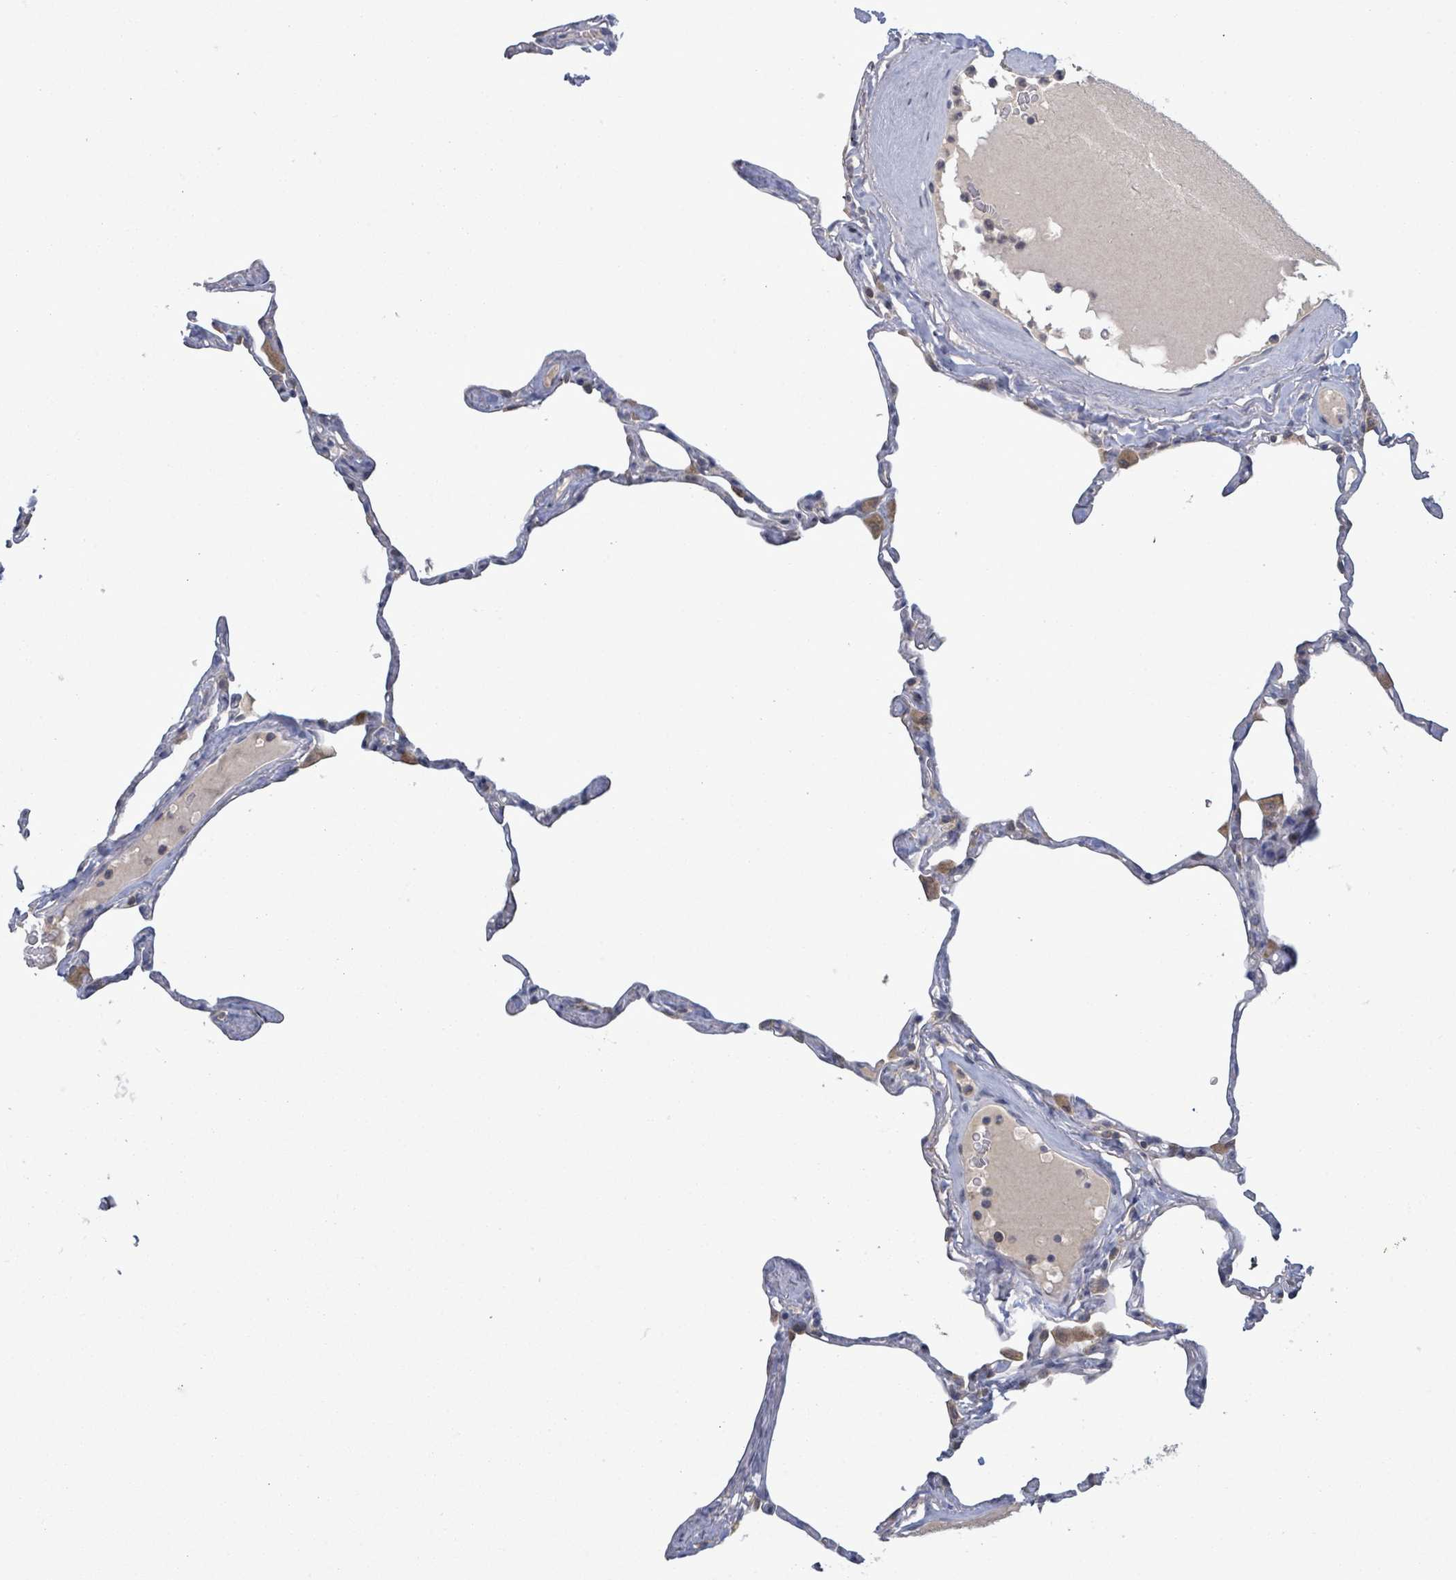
{"staining": {"intensity": "negative", "quantity": "none", "location": "none"}, "tissue": "lung", "cell_type": "Alveolar cells", "image_type": "normal", "snomed": [{"axis": "morphology", "description": "Normal tissue, NOS"}, {"axis": "topography", "description": "Lung"}], "caption": "An immunohistochemistry micrograph of normal lung is shown. There is no staining in alveolar cells of lung. Nuclei are stained in blue.", "gene": "ATP13A1", "patient": {"sex": "male", "age": 65}}